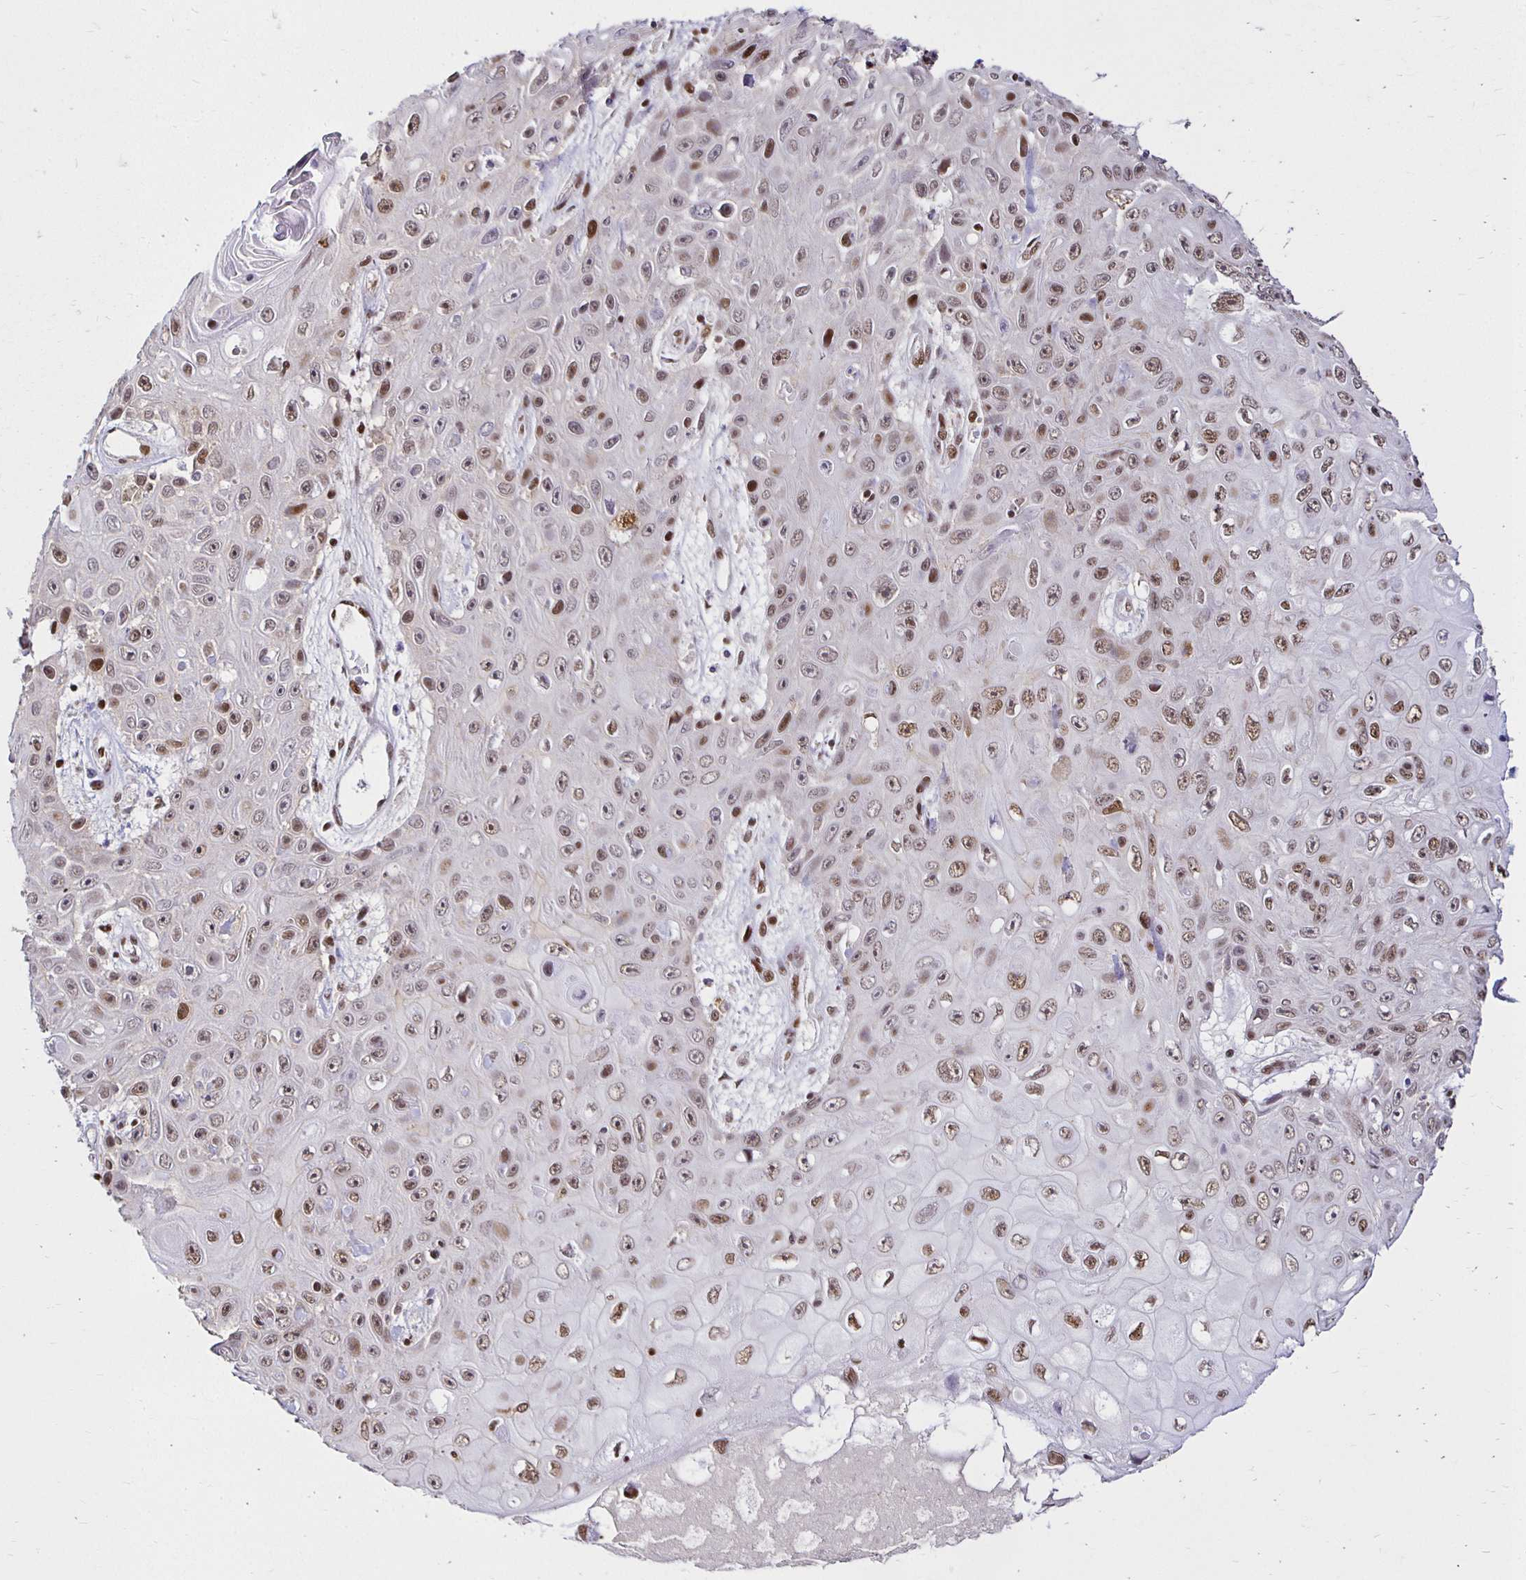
{"staining": {"intensity": "moderate", "quantity": ">75%", "location": "nuclear"}, "tissue": "skin cancer", "cell_type": "Tumor cells", "image_type": "cancer", "snomed": [{"axis": "morphology", "description": "Squamous cell carcinoma, NOS"}, {"axis": "topography", "description": "Skin"}], "caption": "IHC of skin squamous cell carcinoma demonstrates medium levels of moderate nuclear expression in about >75% of tumor cells.", "gene": "ZNF579", "patient": {"sex": "male", "age": 82}}